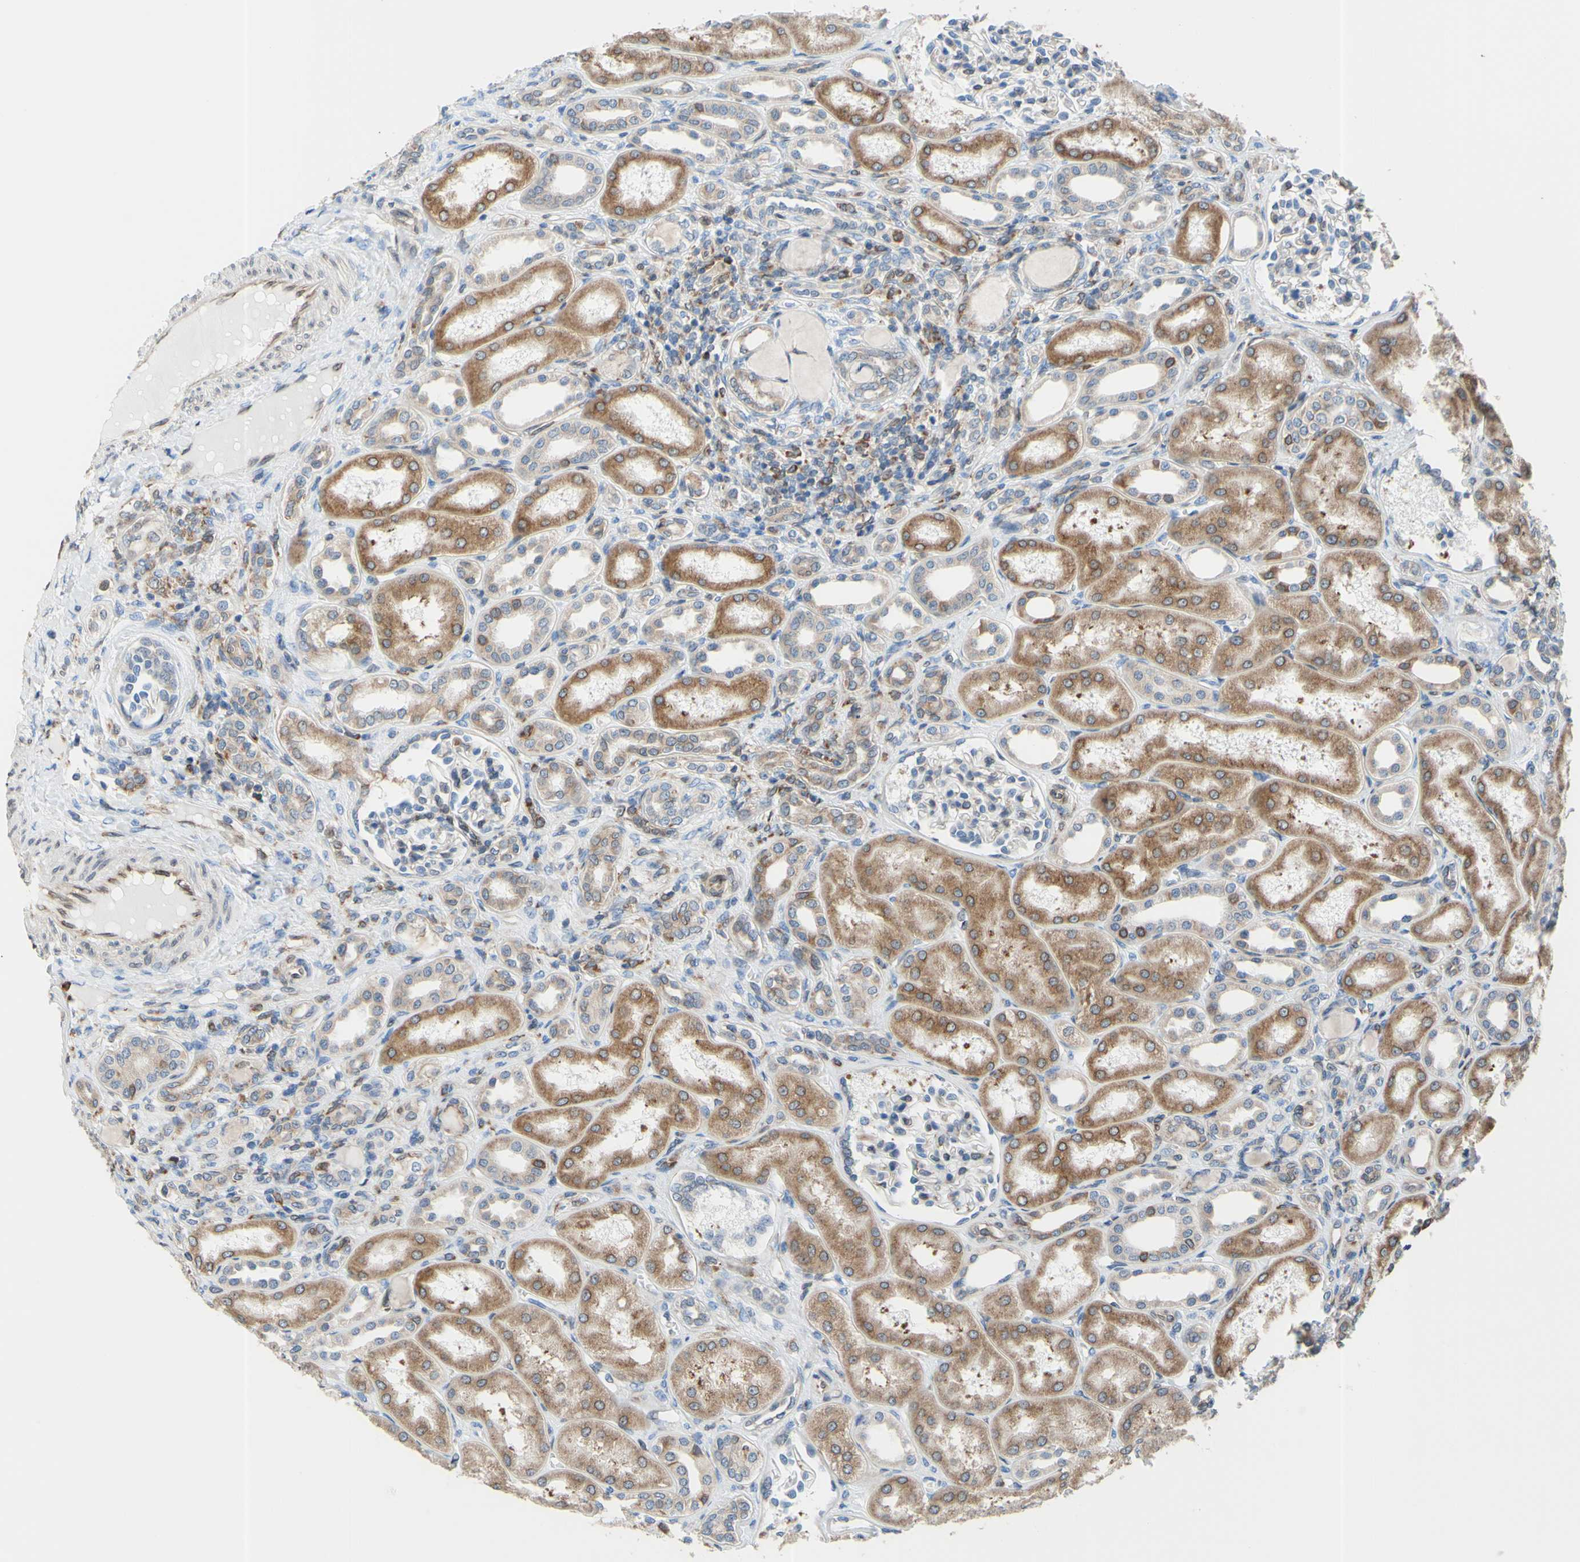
{"staining": {"intensity": "negative", "quantity": "none", "location": "none"}, "tissue": "kidney", "cell_type": "Cells in glomeruli", "image_type": "normal", "snomed": [{"axis": "morphology", "description": "Normal tissue, NOS"}, {"axis": "topography", "description": "Kidney"}], "caption": "DAB immunohistochemical staining of unremarkable human kidney reveals no significant positivity in cells in glomeruli. The staining is performed using DAB brown chromogen with nuclei counter-stained in using hematoxylin.", "gene": "MGST2", "patient": {"sex": "male", "age": 7}}